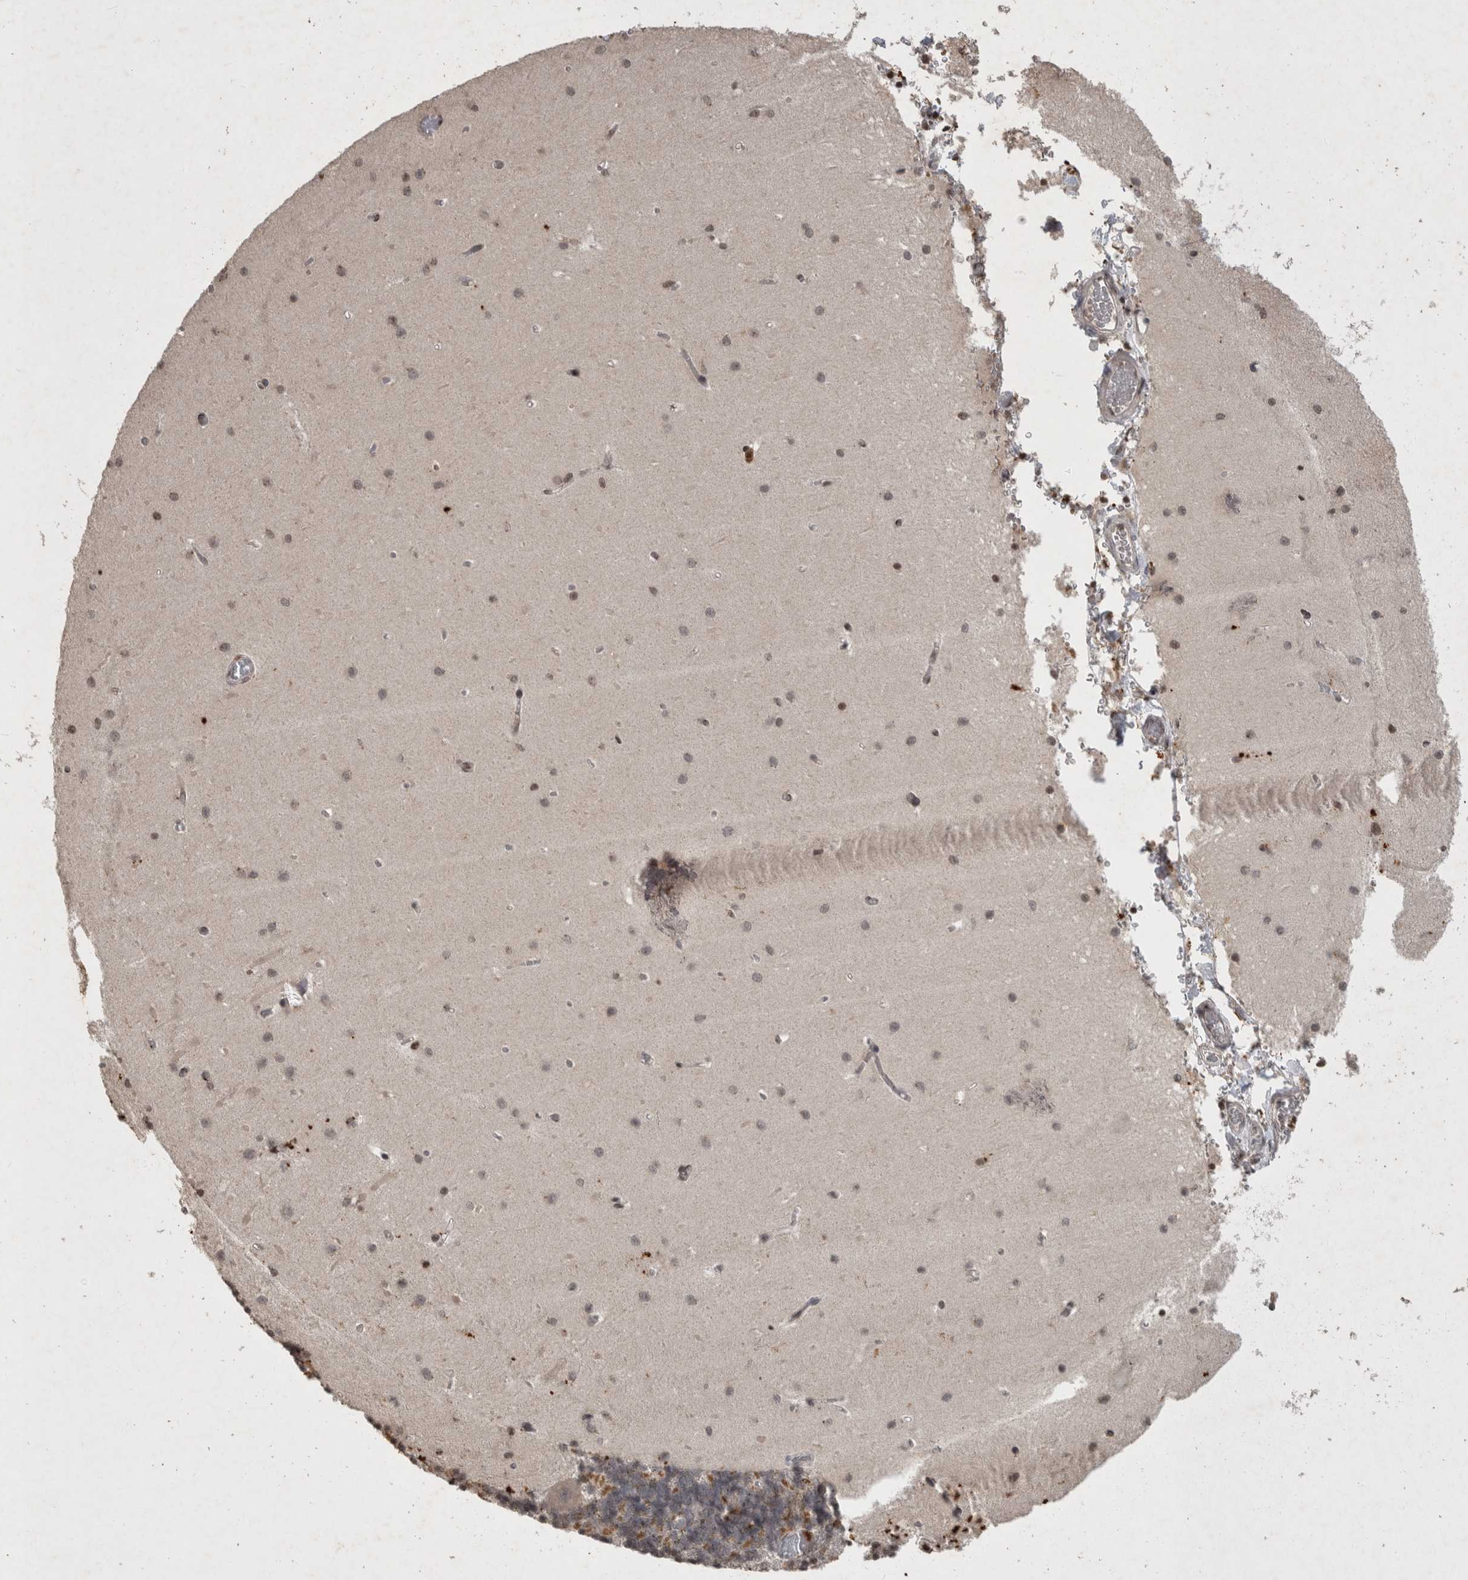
{"staining": {"intensity": "moderate", "quantity": "<25%", "location": "cytoplasmic/membranous"}, "tissue": "cerebellum", "cell_type": "Cells in granular layer", "image_type": "normal", "snomed": [{"axis": "morphology", "description": "Normal tissue, NOS"}, {"axis": "topography", "description": "Cerebellum"}], "caption": "High-magnification brightfield microscopy of benign cerebellum stained with DAB (brown) and counterstained with hematoxylin (blue). cells in granular layer exhibit moderate cytoplasmic/membranous positivity is identified in approximately<25% of cells. Using DAB (3,3'-diaminobenzidine) (brown) and hematoxylin (blue) stains, captured at high magnification using brightfield microscopy.", "gene": "HRK", "patient": {"sex": "male", "age": 37}}